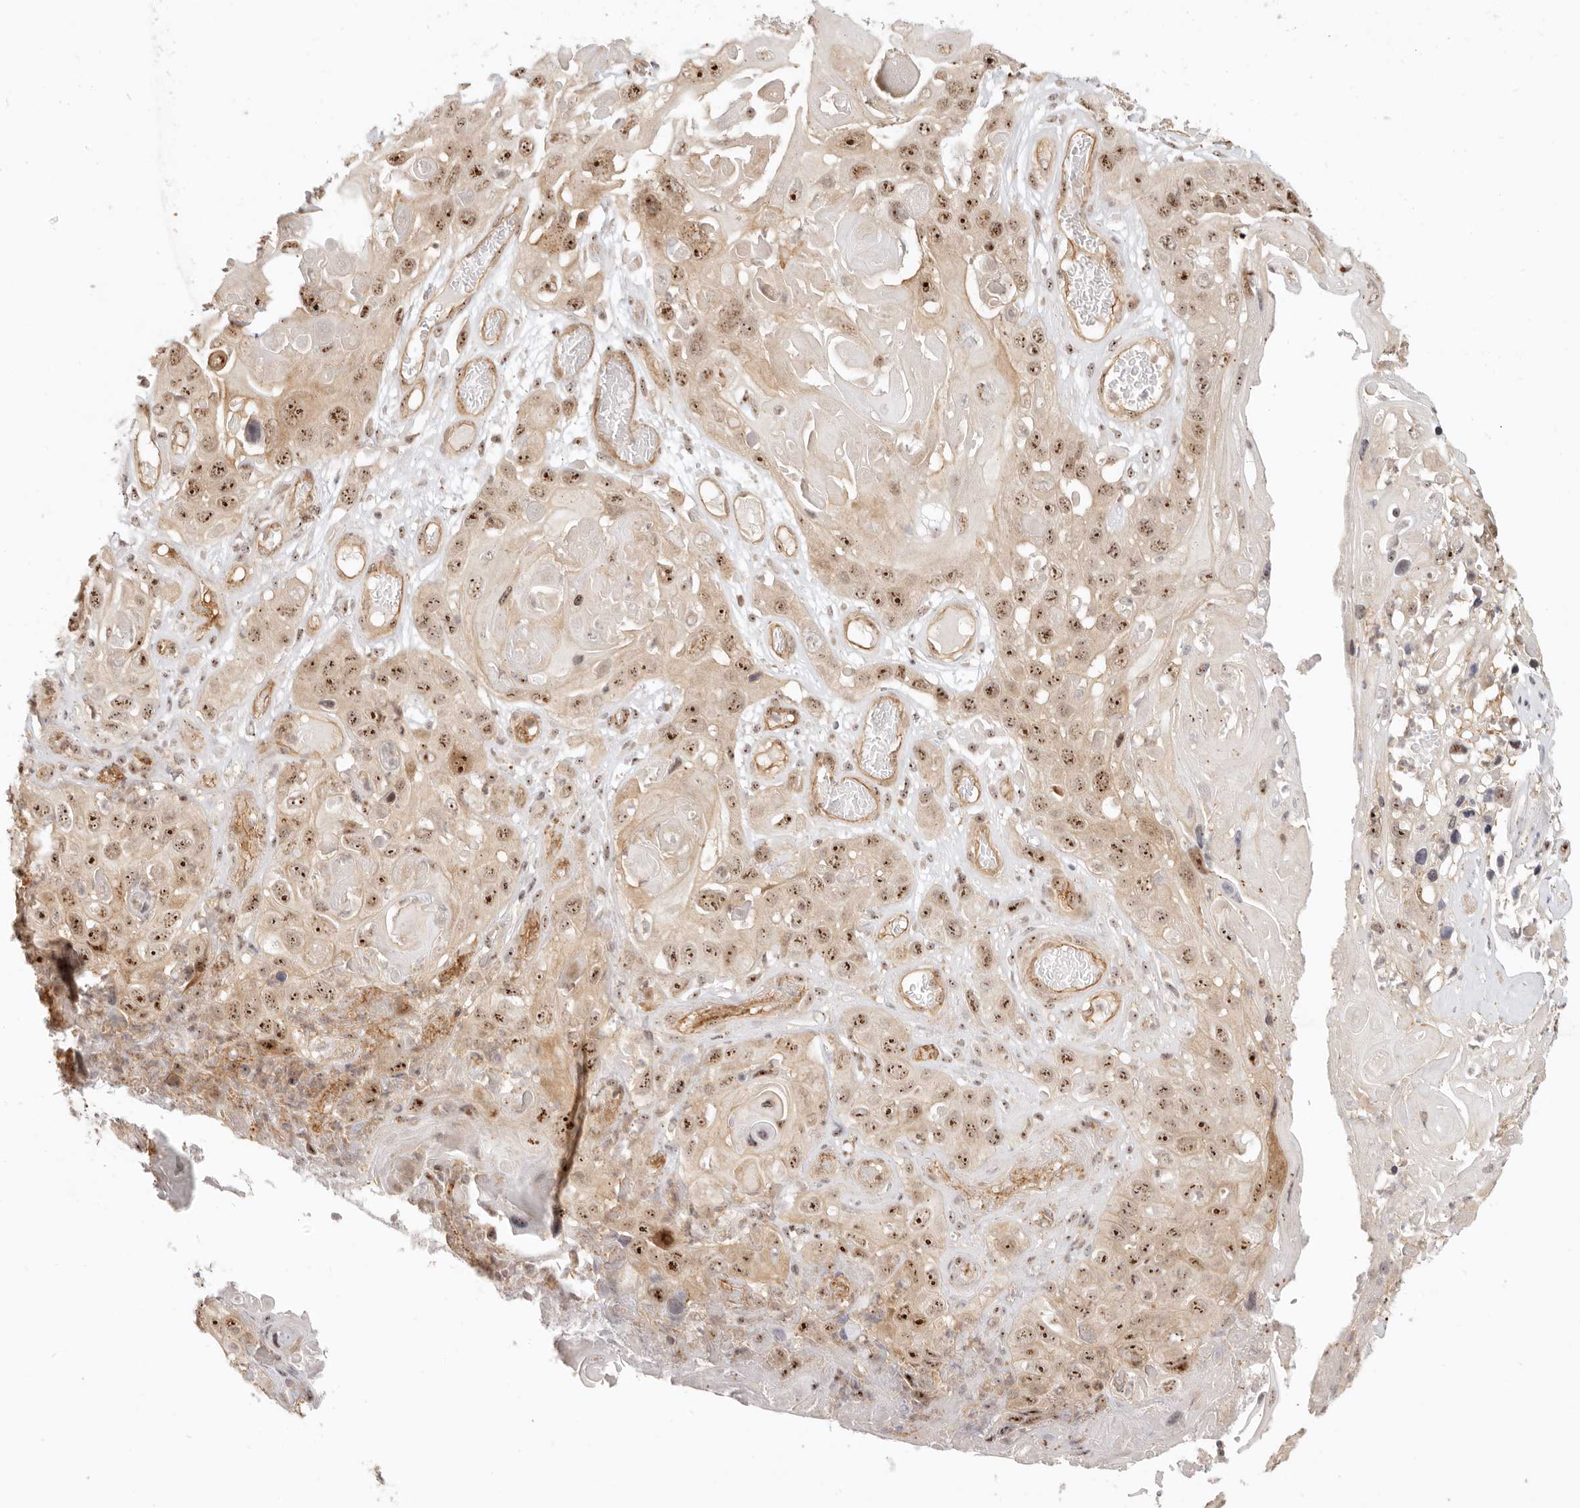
{"staining": {"intensity": "moderate", "quantity": ">75%", "location": "cytoplasmic/membranous,nuclear"}, "tissue": "skin cancer", "cell_type": "Tumor cells", "image_type": "cancer", "snomed": [{"axis": "morphology", "description": "Squamous cell carcinoma, NOS"}, {"axis": "topography", "description": "Skin"}], "caption": "Moderate cytoplasmic/membranous and nuclear protein staining is seen in approximately >75% of tumor cells in skin squamous cell carcinoma.", "gene": "BAP1", "patient": {"sex": "male", "age": 55}}